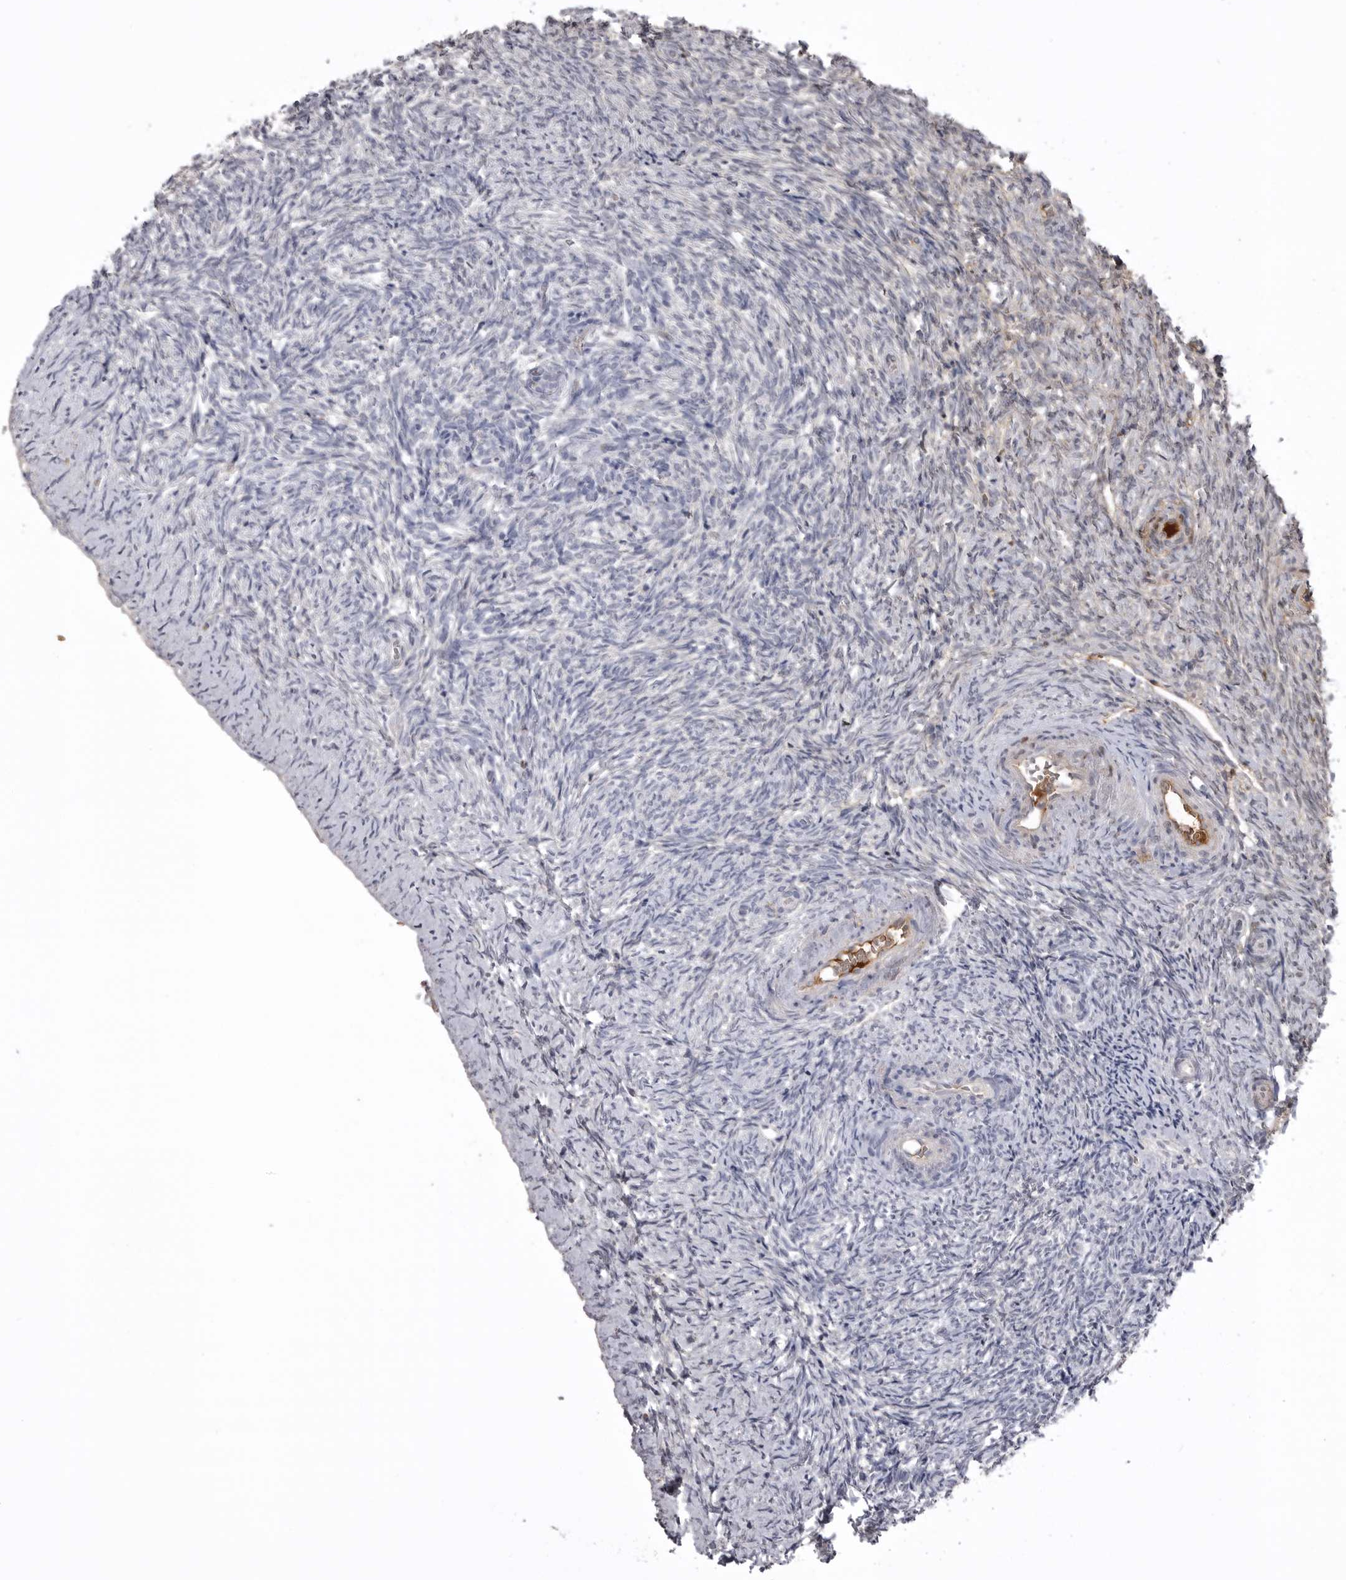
{"staining": {"intensity": "negative", "quantity": "none", "location": "none"}, "tissue": "ovary", "cell_type": "Follicle cells", "image_type": "normal", "snomed": [{"axis": "morphology", "description": "Normal tissue, NOS"}, {"axis": "topography", "description": "Ovary"}], "caption": "This is a histopathology image of immunohistochemistry staining of benign ovary, which shows no staining in follicle cells. (IHC, brightfield microscopy, high magnification).", "gene": "AHSG", "patient": {"sex": "female", "age": 41}}